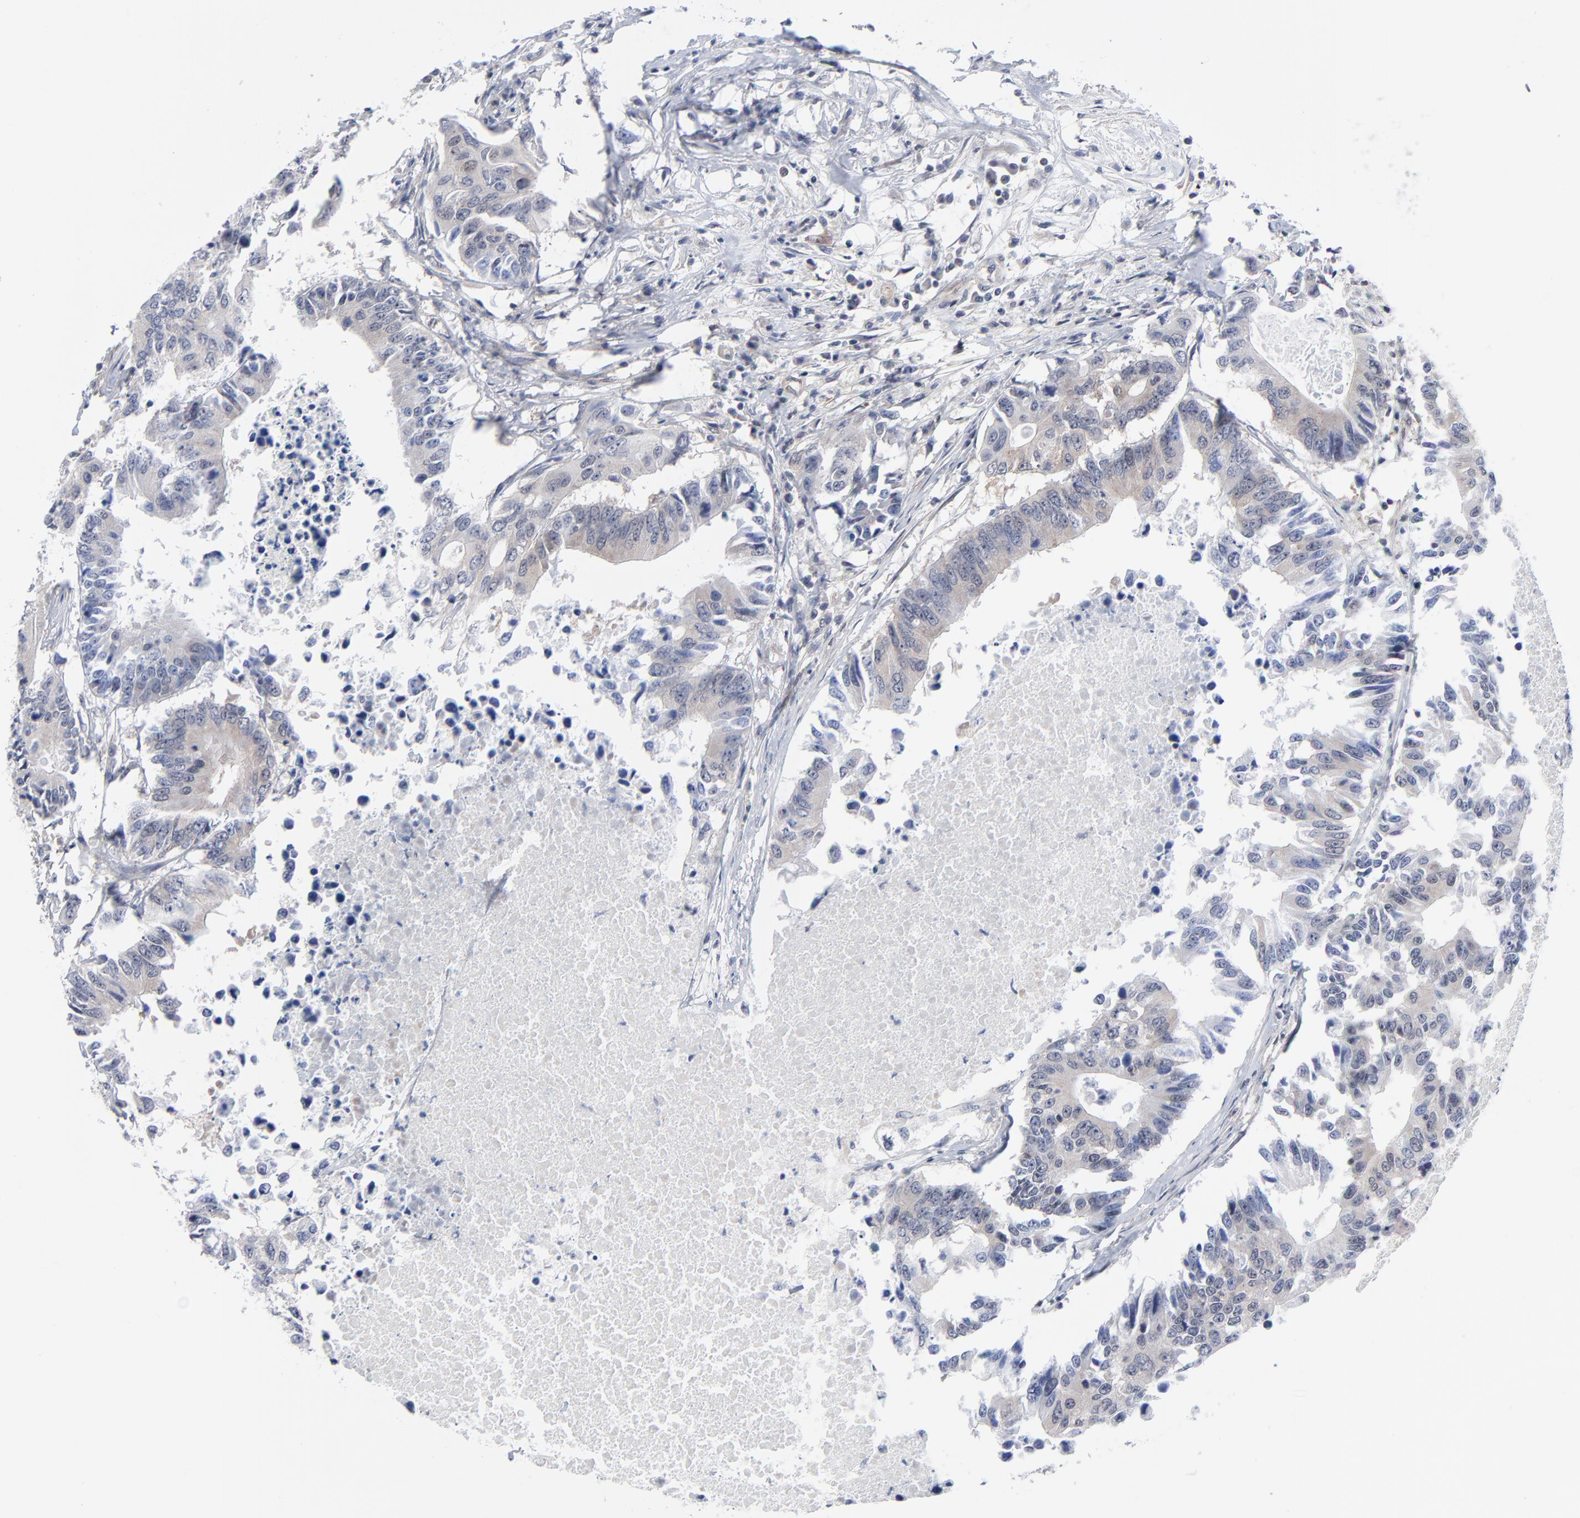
{"staining": {"intensity": "weak", "quantity": "25%-75%", "location": "cytoplasmic/membranous"}, "tissue": "colorectal cancer", "cell_type": "Tumor cells", "image_type": "cancer", "snomed": [{"axis": "morphology", "description": "Adenocarcinoma, NOS"}, {"axis": "topography", "description": "Colon"}], "caption": "The histopathology image shows a brown stain indicating the presence of a protein in the cytoplasmic/membranous of tumor cells in colorectal cancer (adenocarcinoma).", "gene": "RPS6KB1", "patient": {"sex": "male", "age": 71}}